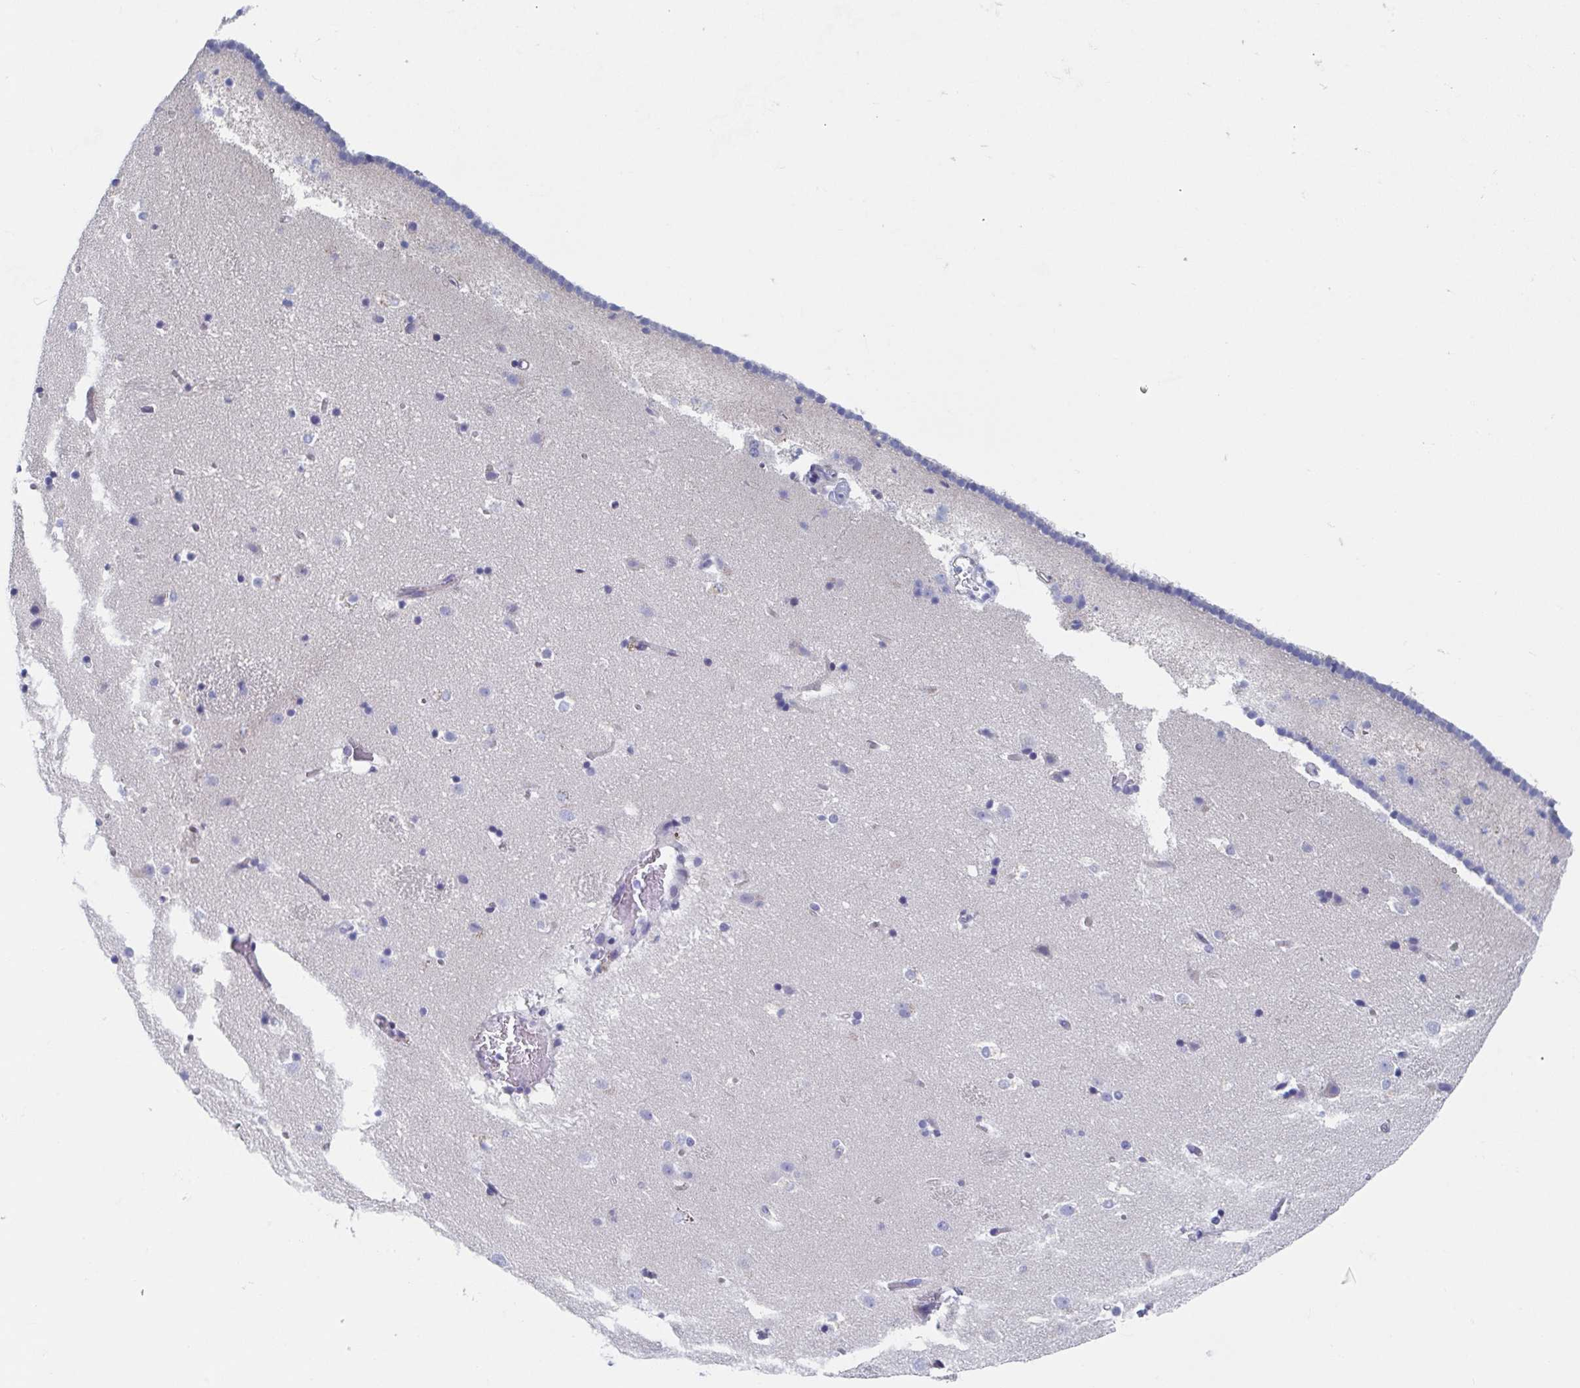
{"staining": {"intensity": "negative", "quantity": "none", "location": "none"}, "tissue": "caudate", "cell_type": "Glial cells", "image_type": "normal", "snomed": [{"axis": "morphology", "description": "Normal tissue, NOS"}, {"axis": "topography", "description": "Lateral ventricle wall"}], "caption": "IHC of unremarkable caudate exhibits no positivity in glial cells.", "gene": "SHCBP1L", "patient": {"sex": "male", "age": 37}}